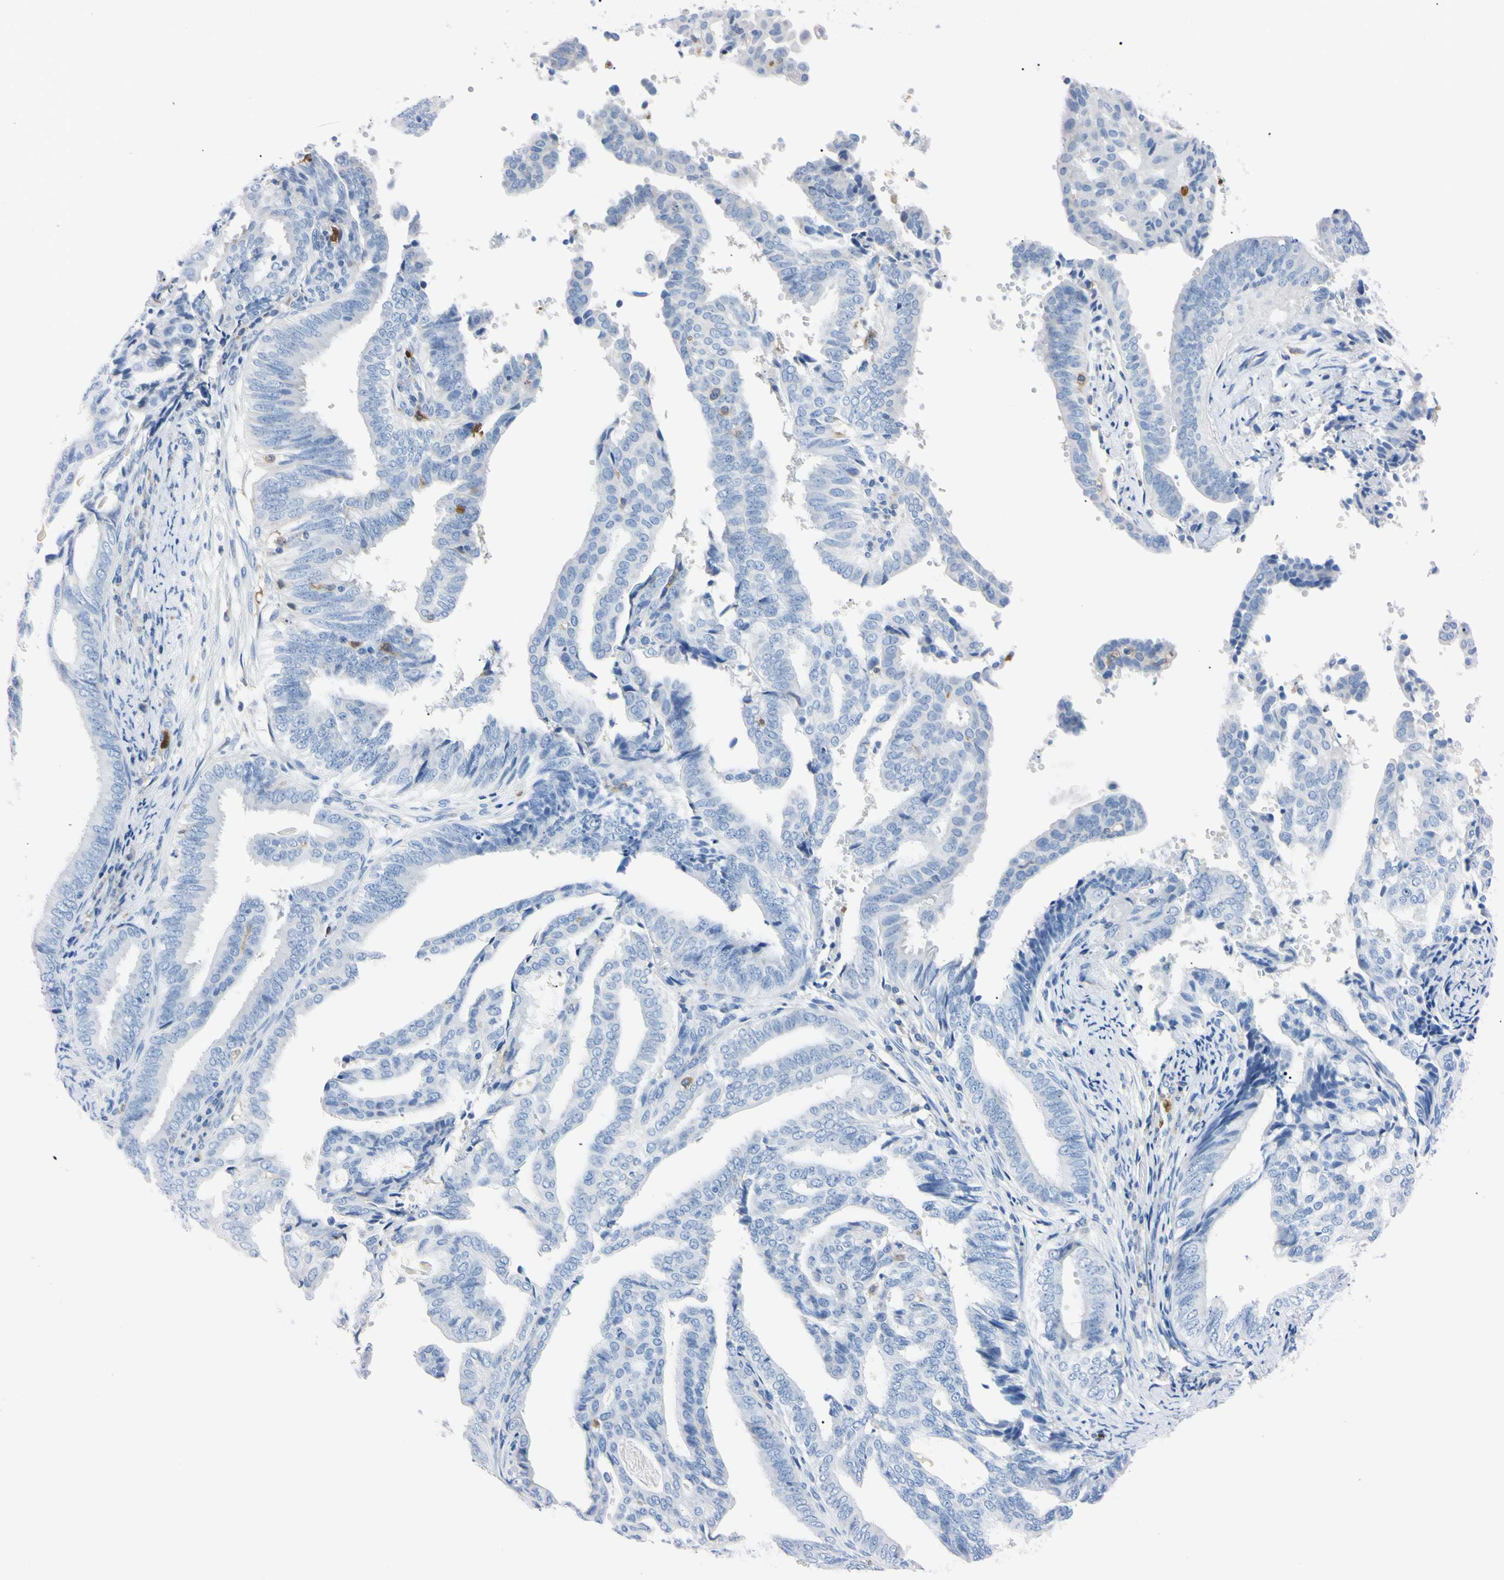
{"staining": {"intensity": "negative", "quantity": "none", "location": "none"}, "tissue": "endometrial cancer", "cell_type": "Tumor cells", "image_type": "cancer", "snomed": [{"axis": "morphology", "description": "Adenocarcinoma, NOS"}, {"axis": "topography", "description": "Endometrium"}], "caption": "Immunohistochemical staining of human endometrial cancer shows no significant expression in tumor cells.", "gene": "NCF4", "patient": {"sex": "female", "age": 58}}